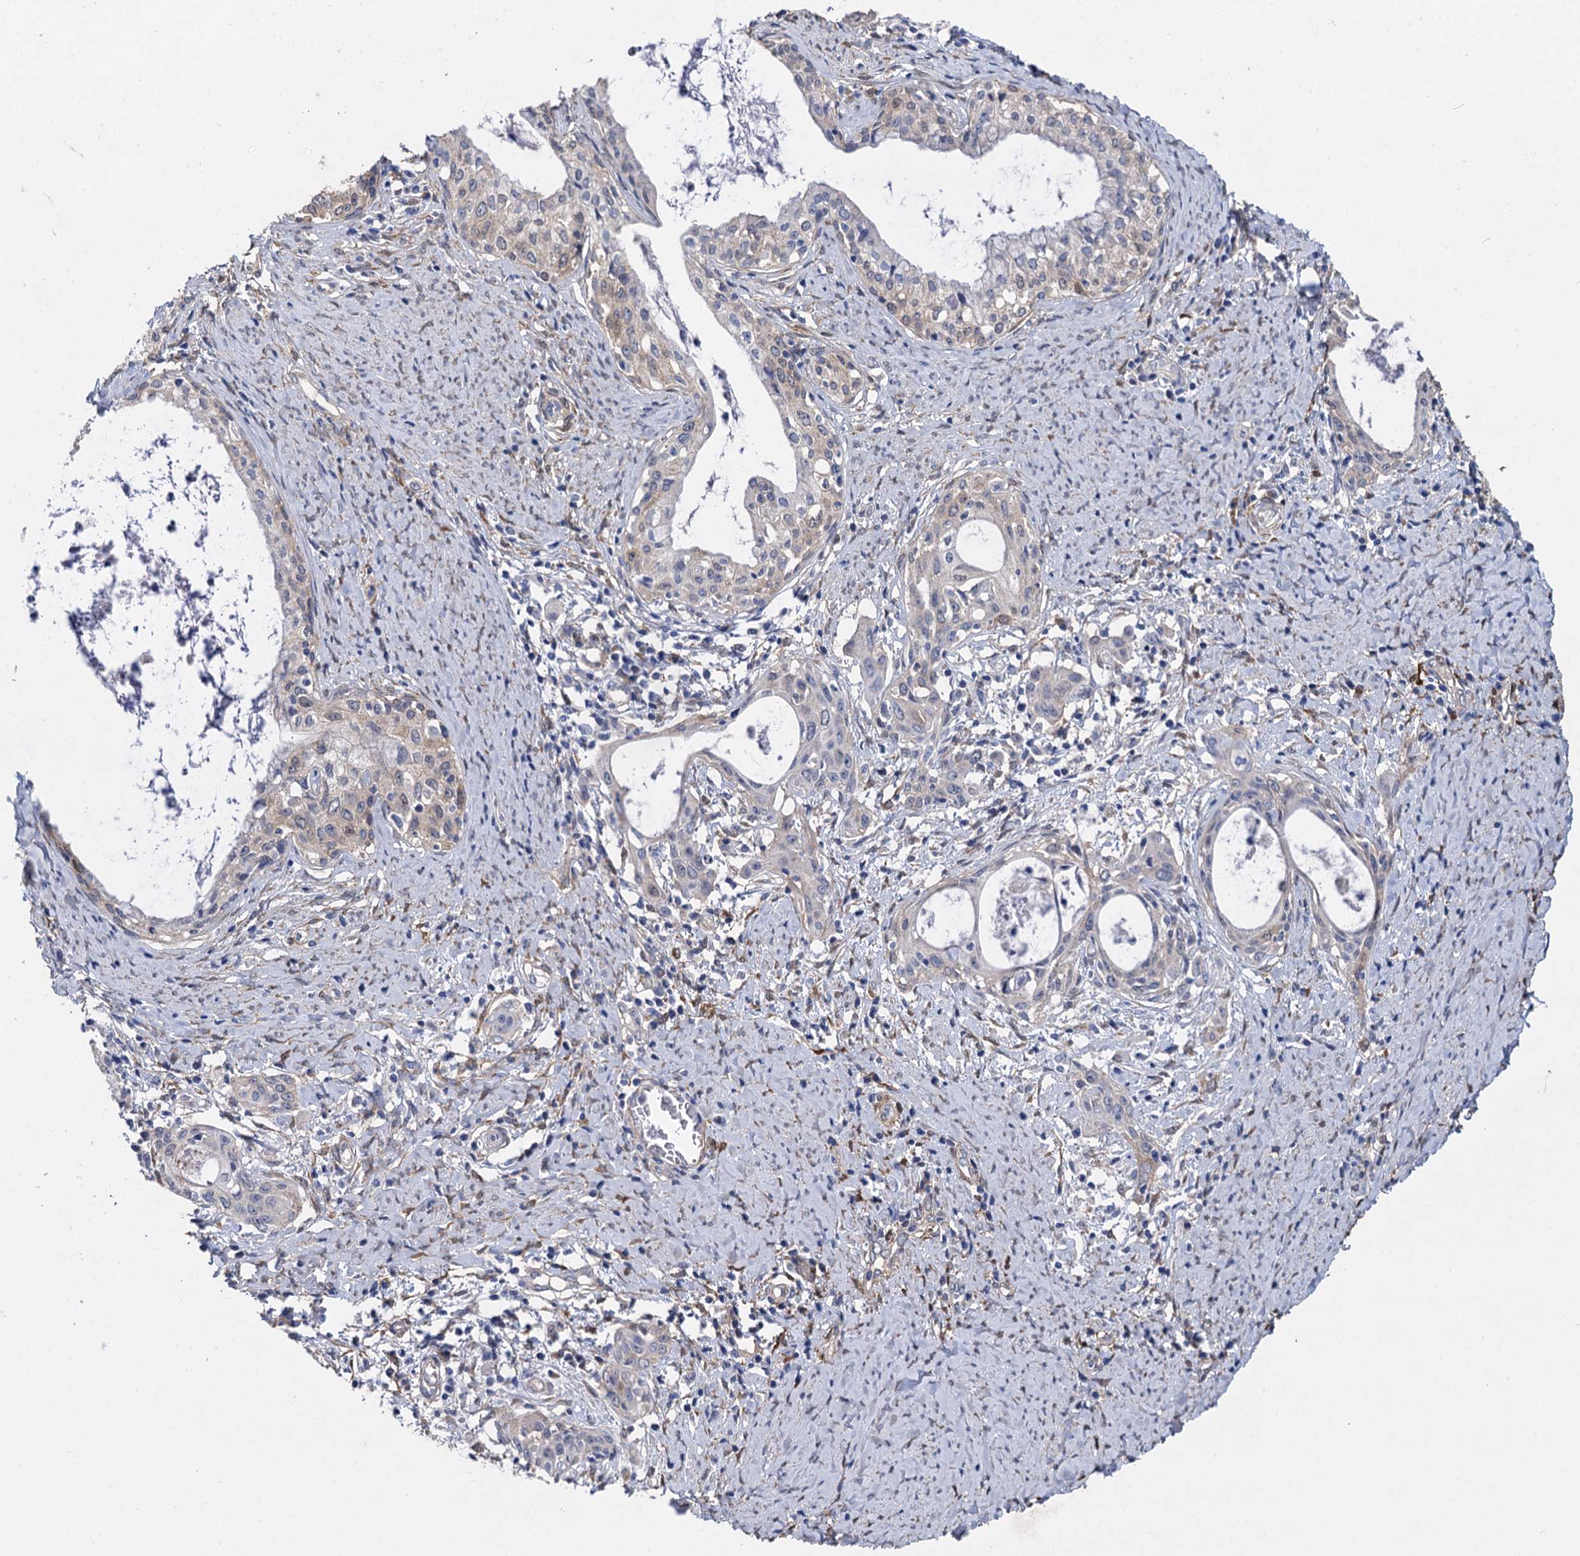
{"staining": {"intensity": "weak", "quantity": "<25%", "location": "cytoplasmic/membranous"}, "tissue": "cervical cancer", "cell_type": "Tumor cells", "image_type": "cancer", "snomed": [{"axis": "morphology", "description": "Squamous cell carcinoma, NOS"}, {"axis": "morphology", "description": "Adenocarcinoma, NOS"}, {"axis": "topography", "description": "Cervix"}], "caption": "Histopathology image shows no significant protein expression in tumor cells of cervical cancer.", "gene": "GSTM3", "patient": {"sex": "female", "age": 52}}